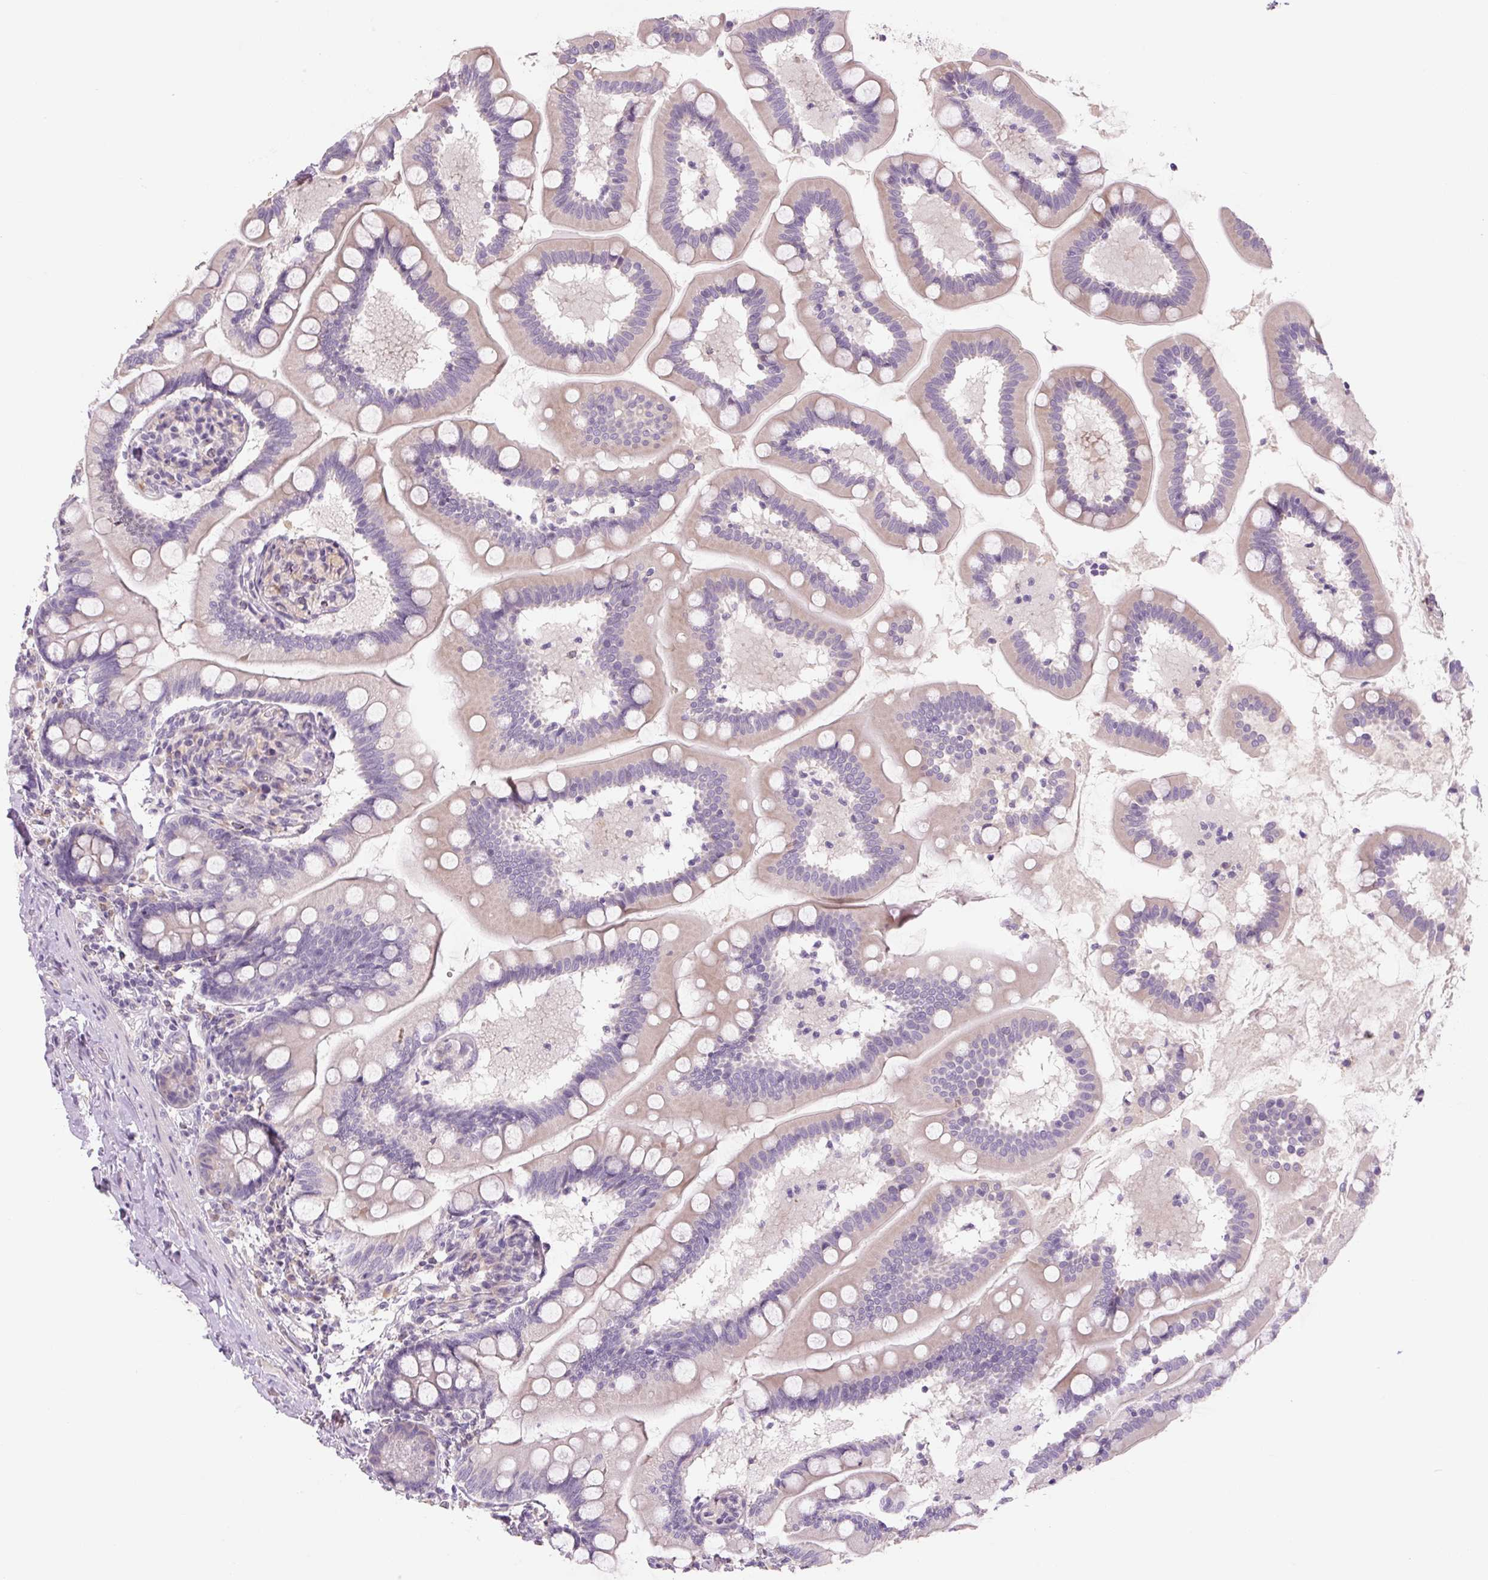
{"staining": {"intensity": "weak", "quantity": "25%-75%", "location": "cytoplasmic/membranous"}, "tissue": "small intestine", "cell_type": "Glandular cells", "image_type": "normal", "snomed": [{"axis": "morphology", "description": "Normal tissue, NOS"}, {"axis": "topography", "description": "Small intestine"}], "caption": "A brown stain shows weak cytoplasmic/membranous positivity of a protein in glandular cells of unremarkable small intestine. The protein is stained brown, and the nuclei are stained in blue (DAB (3,3'-diaminobenzidine) IHC with brightfield microscopy, high magnification).", "gene": "TMEM100", "patient": {"sex": "female", "age": 64}}